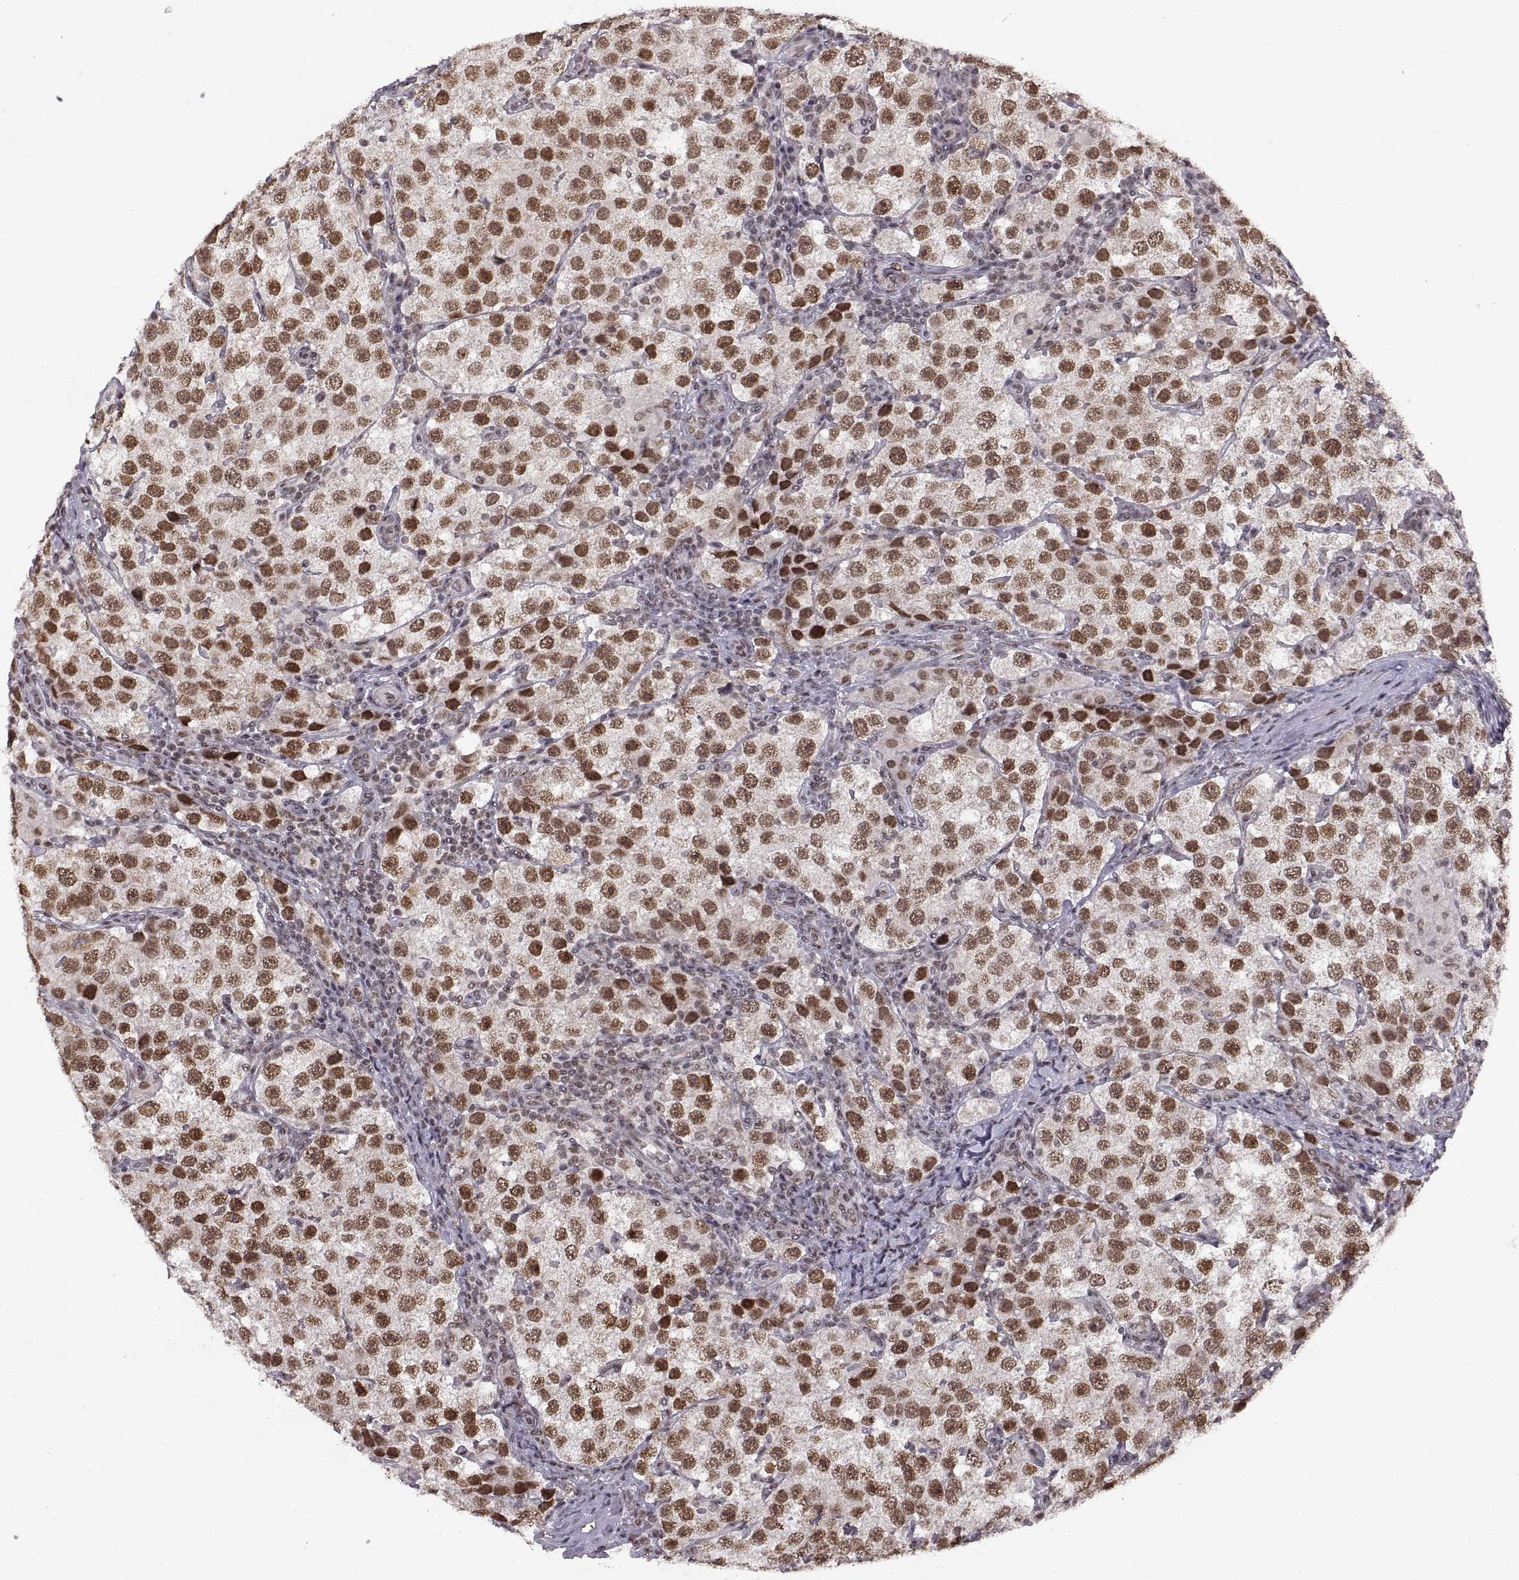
{"staining": {"intensity": "strong", "quantity": ">75%", "location": "nuclear"}, "tissue": "testis cancer", "cell_type": "Tumor cells", "image_type": "cancer", "snomed": [{"axis": "morphology", "description": "Seminoma, NOS"}, {"axis": "topography", "description": "Testis"}], "caption": "Protein staining reveals strong nuclear expression in about >75% of tumor cells in seminoma (testis). The protein is stained brown, and the nuclei are stained in blue (DAB IHC with brightfield microscopy, high magnification).", "gene": "MT1E", "patient": {"sex": "male", "age": 37}}